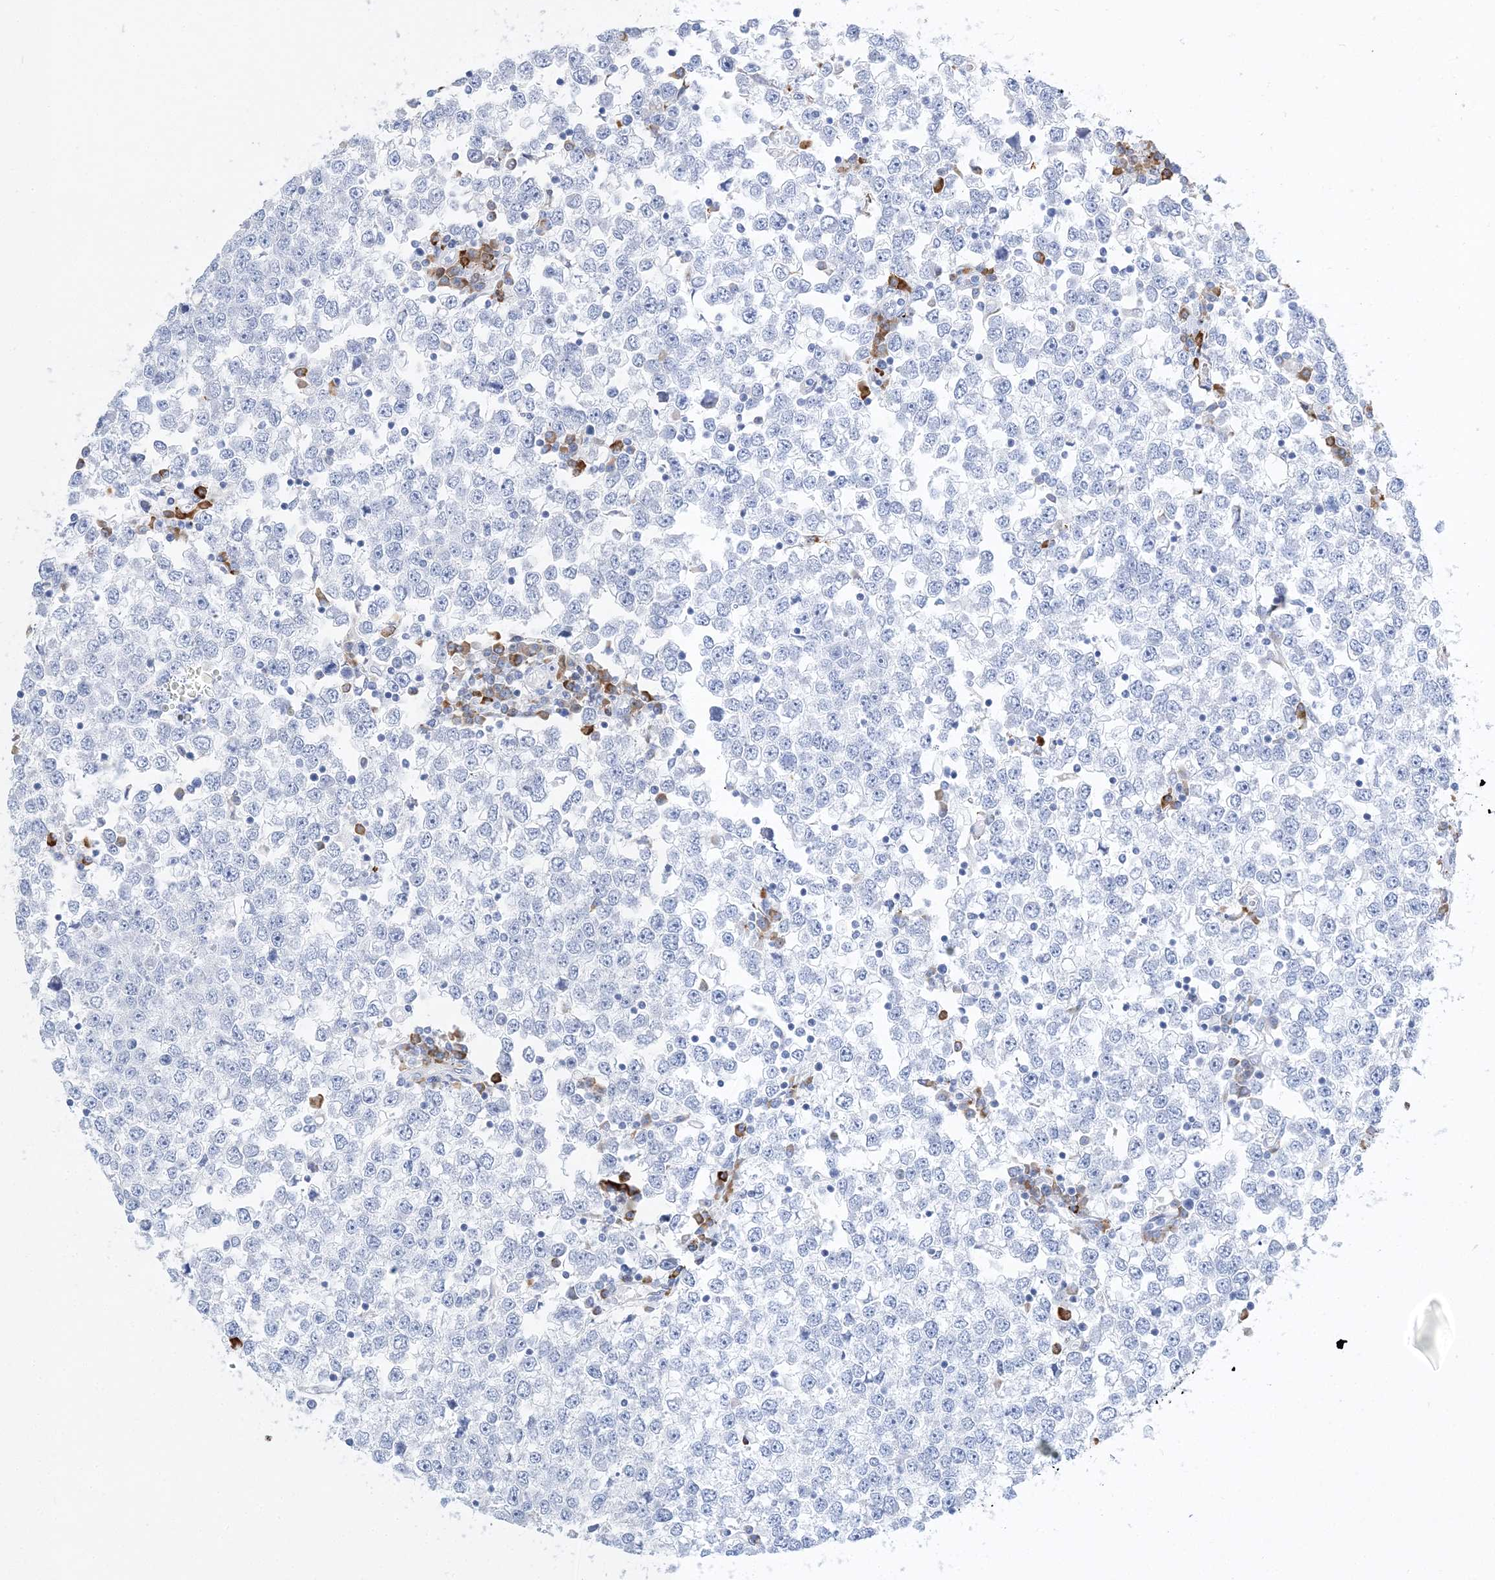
{"staining": {"intensity": "negative", "quantity": "none", "location": "none"}, "tissue": "testis cancer", "cell_type": "Tumor cells", "image_type": "cancer", "snomed": [{"axis": "morphology", "description": "Seminoma, NOS"}, {"axis": "topography", "description": "Testis"}], "caption": "Immunohistochemistry (IHC) image of neoplastic tissue: human seminoma (testis) stained with DAB (3,3'-diaminobenzidine) demonstrates no significant protein positivity in tumor cells.", "gene": "TSPYL6", "patient": {"sex": "male", "age": 65}}